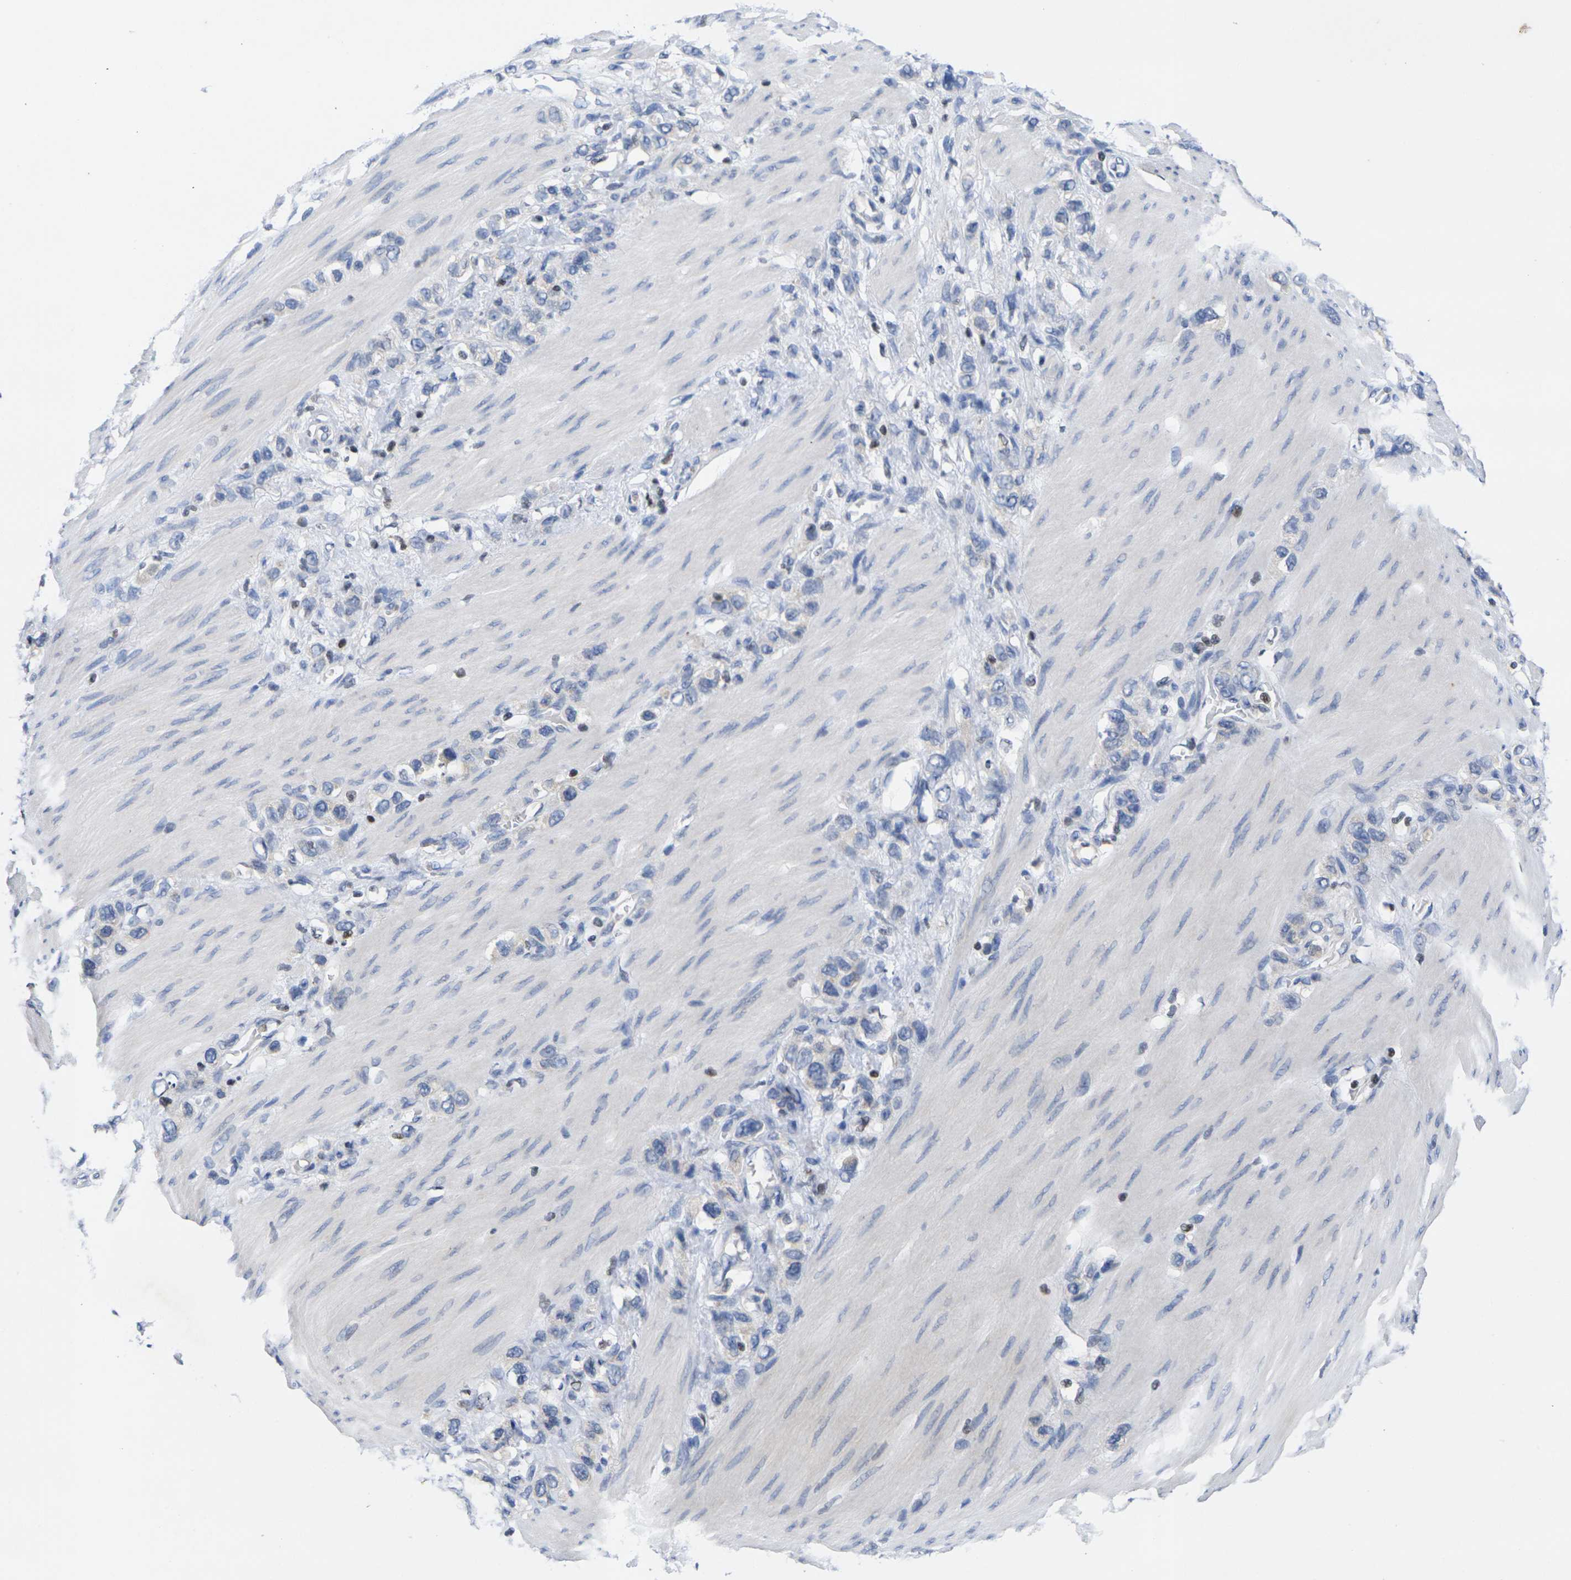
{"staining": {"intensity": "negative", "quantity": "none", "location": "none"}, "tissue": "stomach cancer", "cell_type": "Tumor cells", "image_type": "cancer", "snomed": [{"axis": "morphology", "description": "Adenocarcinoma, NOS"}, {"axis": "morphology", "description": "Adenocarcinoma, High grade"}, {"axis": "topography", "description": "Stomach, upper"}, {"axis": "topography", "description": "Stomach, lower"}], "caption": "Tumor cells are negative for brown protein staining in stomach cancer (high-grade adenocarcinoma). (Brightfield microscopy of DAB IHC at high magnification).", "gene": "IKZF1", "patient": {"sex": "female", "age": 65}}